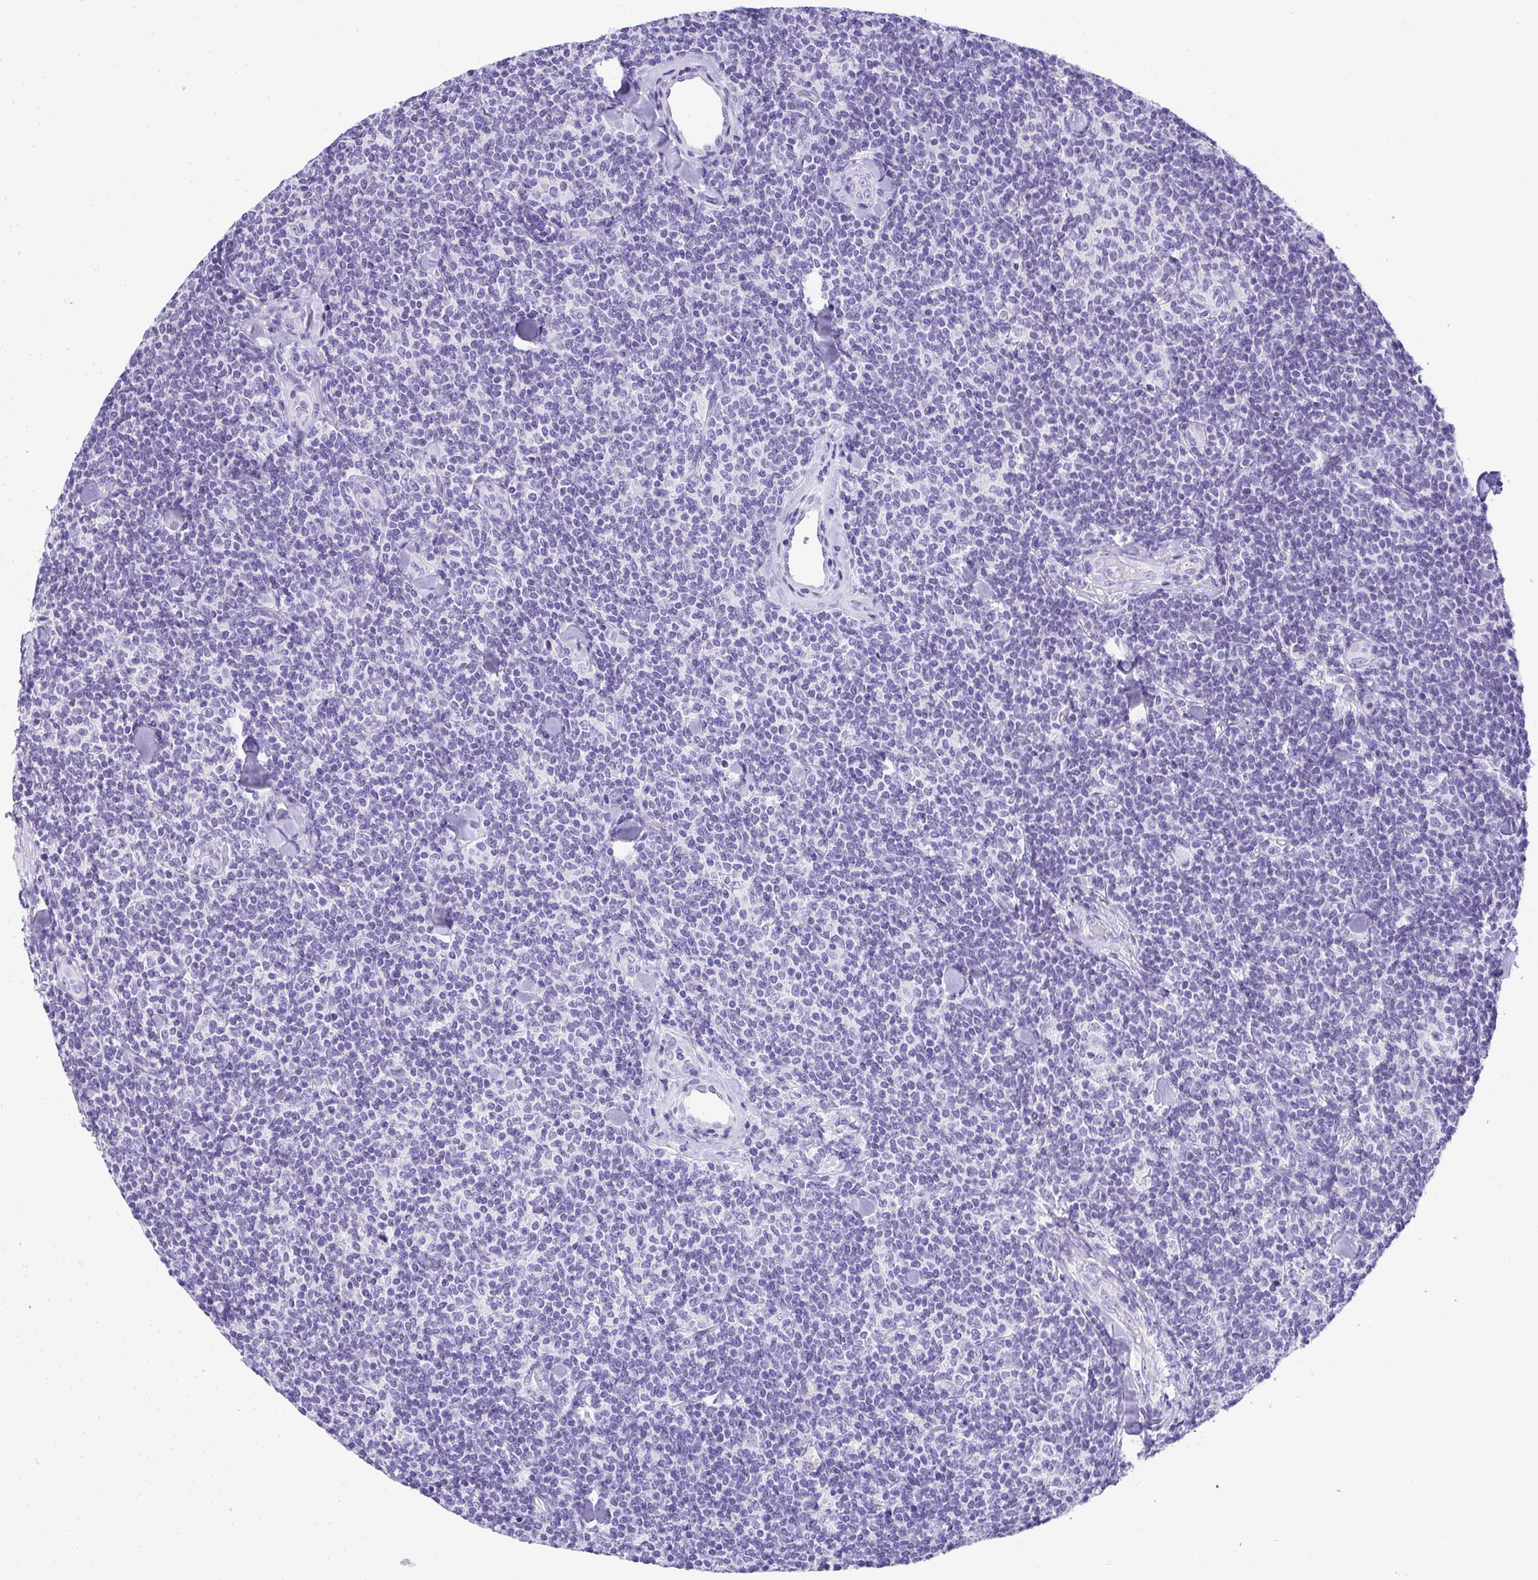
{"staining": {"intensity": "negative", "quantity": "none", "location": "none"}, "tissue": "lymphoma", "cell_type": "Tumor cells", "image_type": "cancer", "snomed": [{"axis": "morphology", "description": "Malignant lymphoma, non-Hodgkin's type, Low grade"}, {"axis": "topography", "description": "Lymph node"}], "caption": "High magnification brightfield microscopy of lymphoma stained with DAB (3,3'-diaminobenzidine) (brown) and counterstained with hematoxylin (blue): tumor cells show no significant staining.", "gene": "AVIL", "patient": {"sex": "female", "age": 56}}